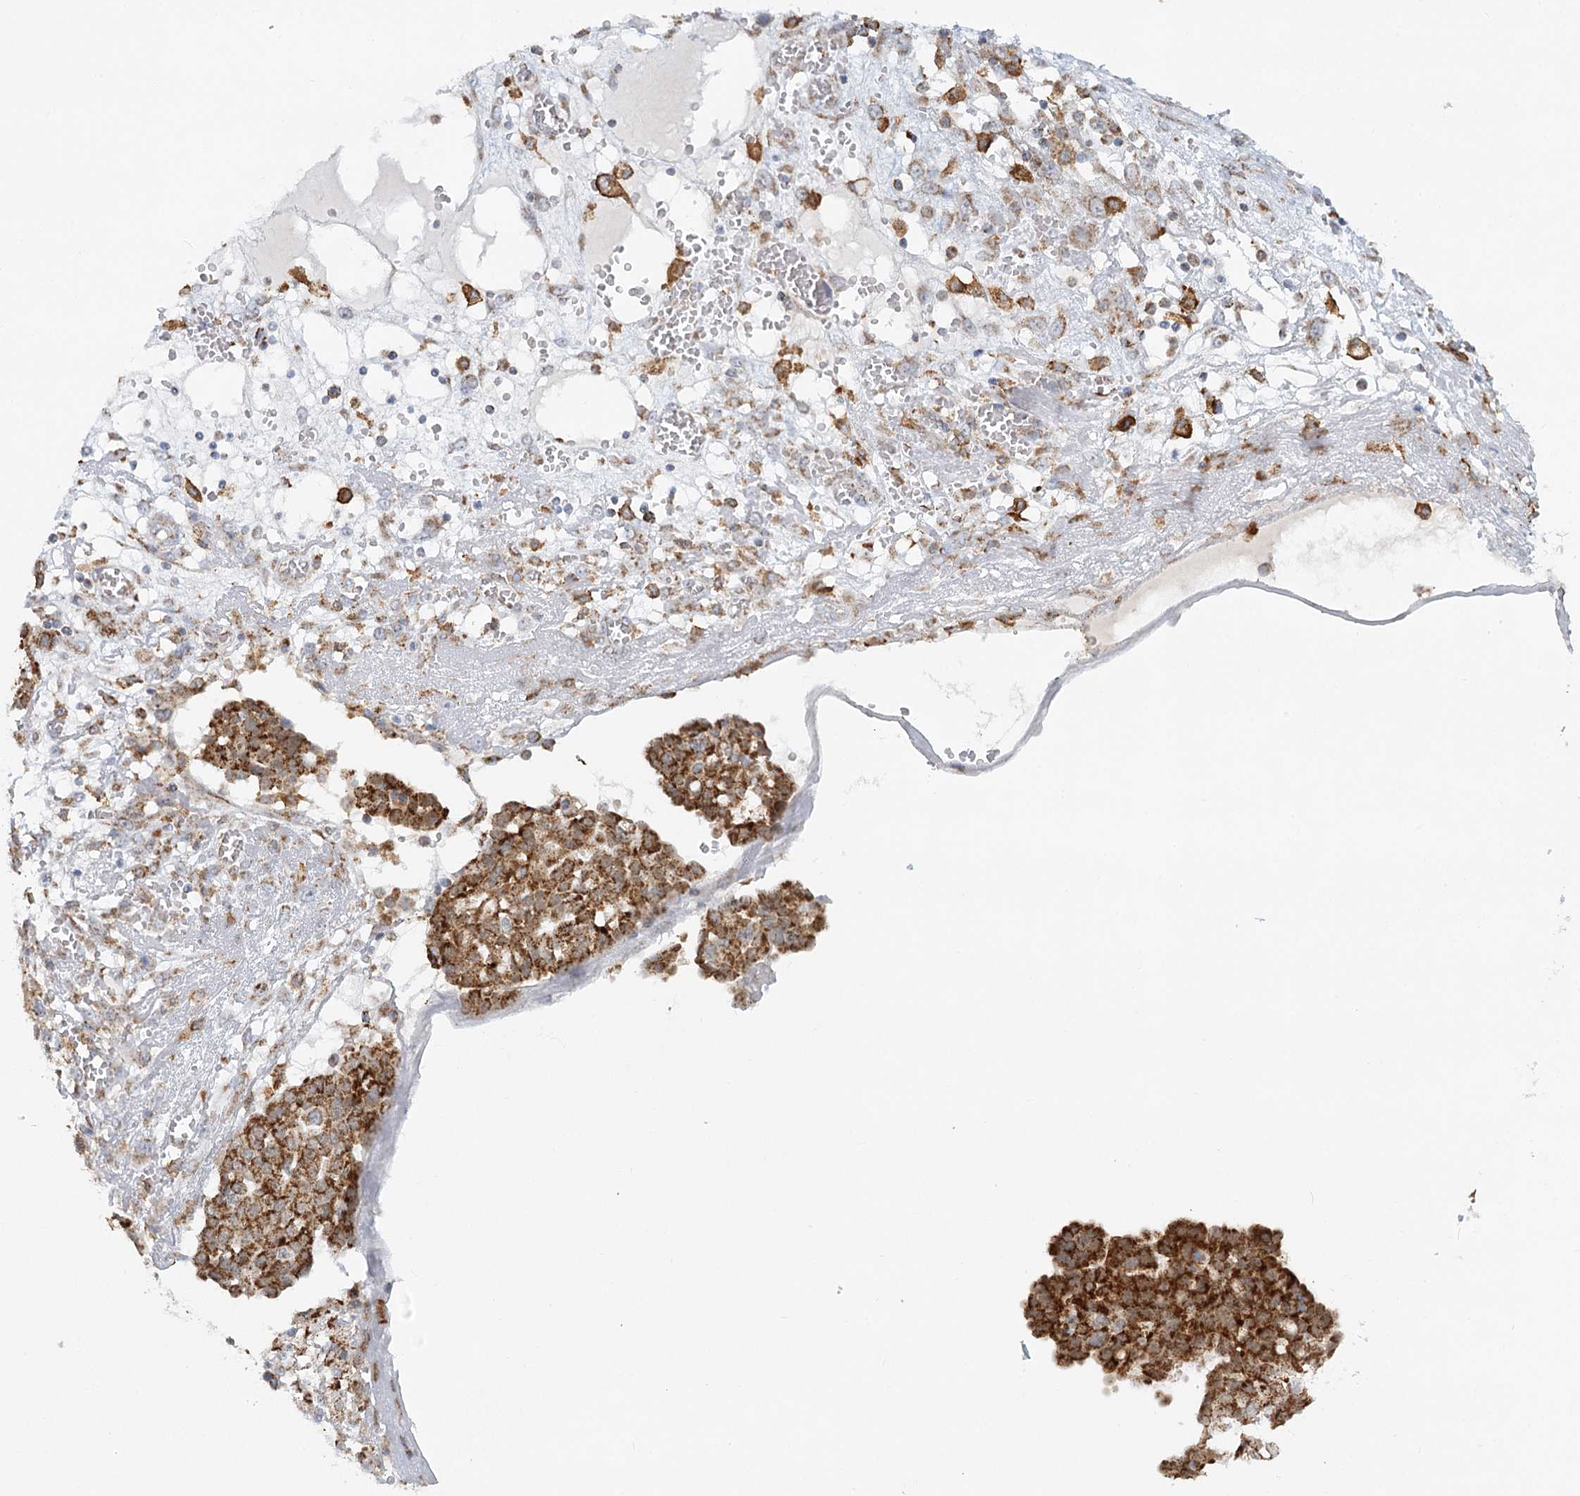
{"staining": {"intensity": "strong", "quantity": ">75%", "location": "cytoplasmic/membranous"}, "tissue": "ovarian cancer", "cell_type": "Tumor cells", "image_type": "cancer", "snomed": [{"axis": "morphology", "description": "Cystadenocarcinoma, serous, NOS"}, {"axis": "topography", "description": "Soft tissue"}, {"axis": "topography", "description": "Ovary"}], "caption": "IHC of ovarian cancer (serous cystadenocarcinoma) shows high levels of strong cytoplasmic/membranous staining in about >75% of tumor cells.", "gene": "TAS1R1", "patient": {"sex": "female", "age": 57}}